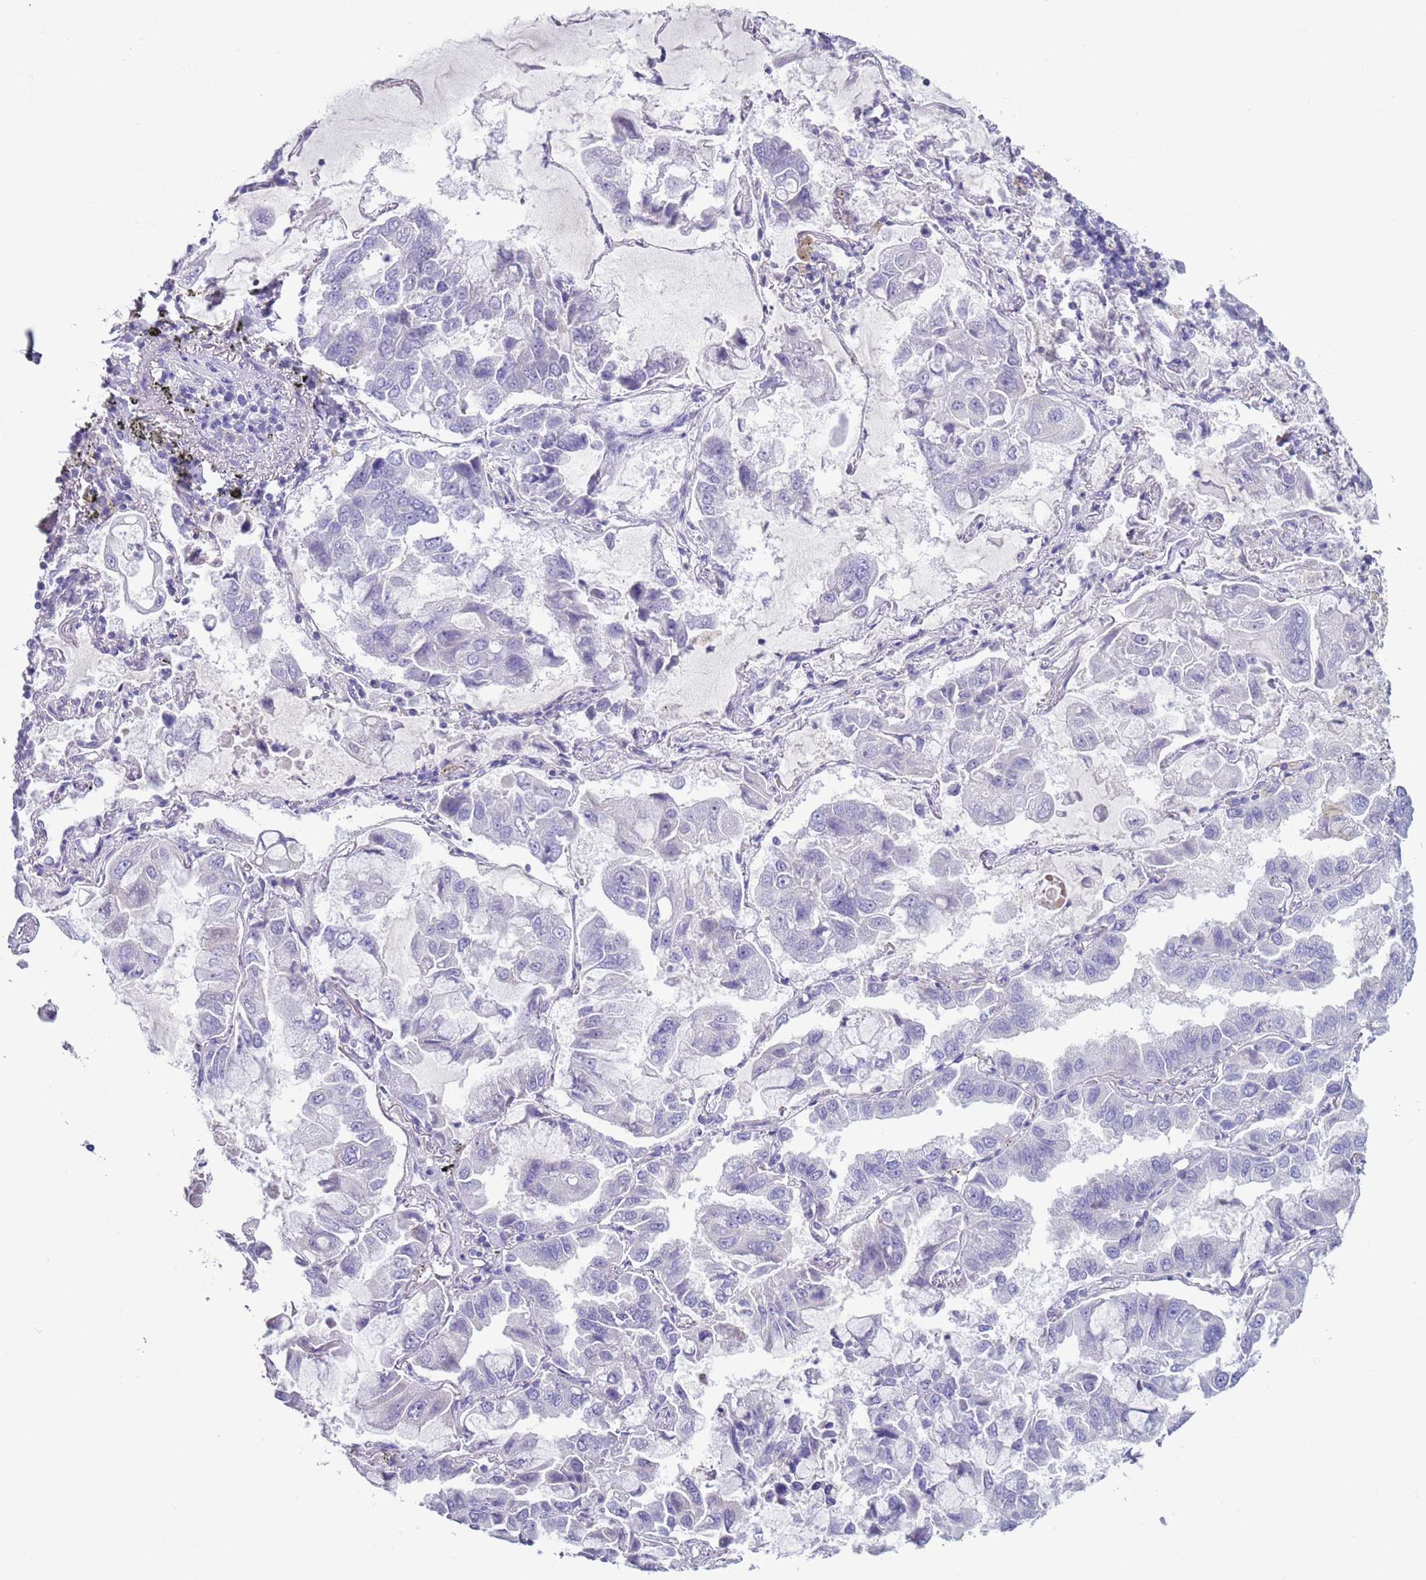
{"staining": {"intensity": "negative", "quantity": "none", "location": "none"}, "tissue": "lung cancer", "cell_type": "Tumor cells", "image_type": "cancer", "snomed": [{"axis": "morphology", "description": "Adenocarcinoma, NOS"}, {"axis": "topography", "description": "Lung"}], "caption": "Photomicrograph shows no protein expression in tumor cells of adenocarcinoma (lung) tissue. The staining was performed using DAB to visualize the protein expression in brown, while the nuclei were stained in blue with hematoxylin (Magnification: 20x).", "gene": "NPAP1", "patient": {"sex": "male", "age": 64}}